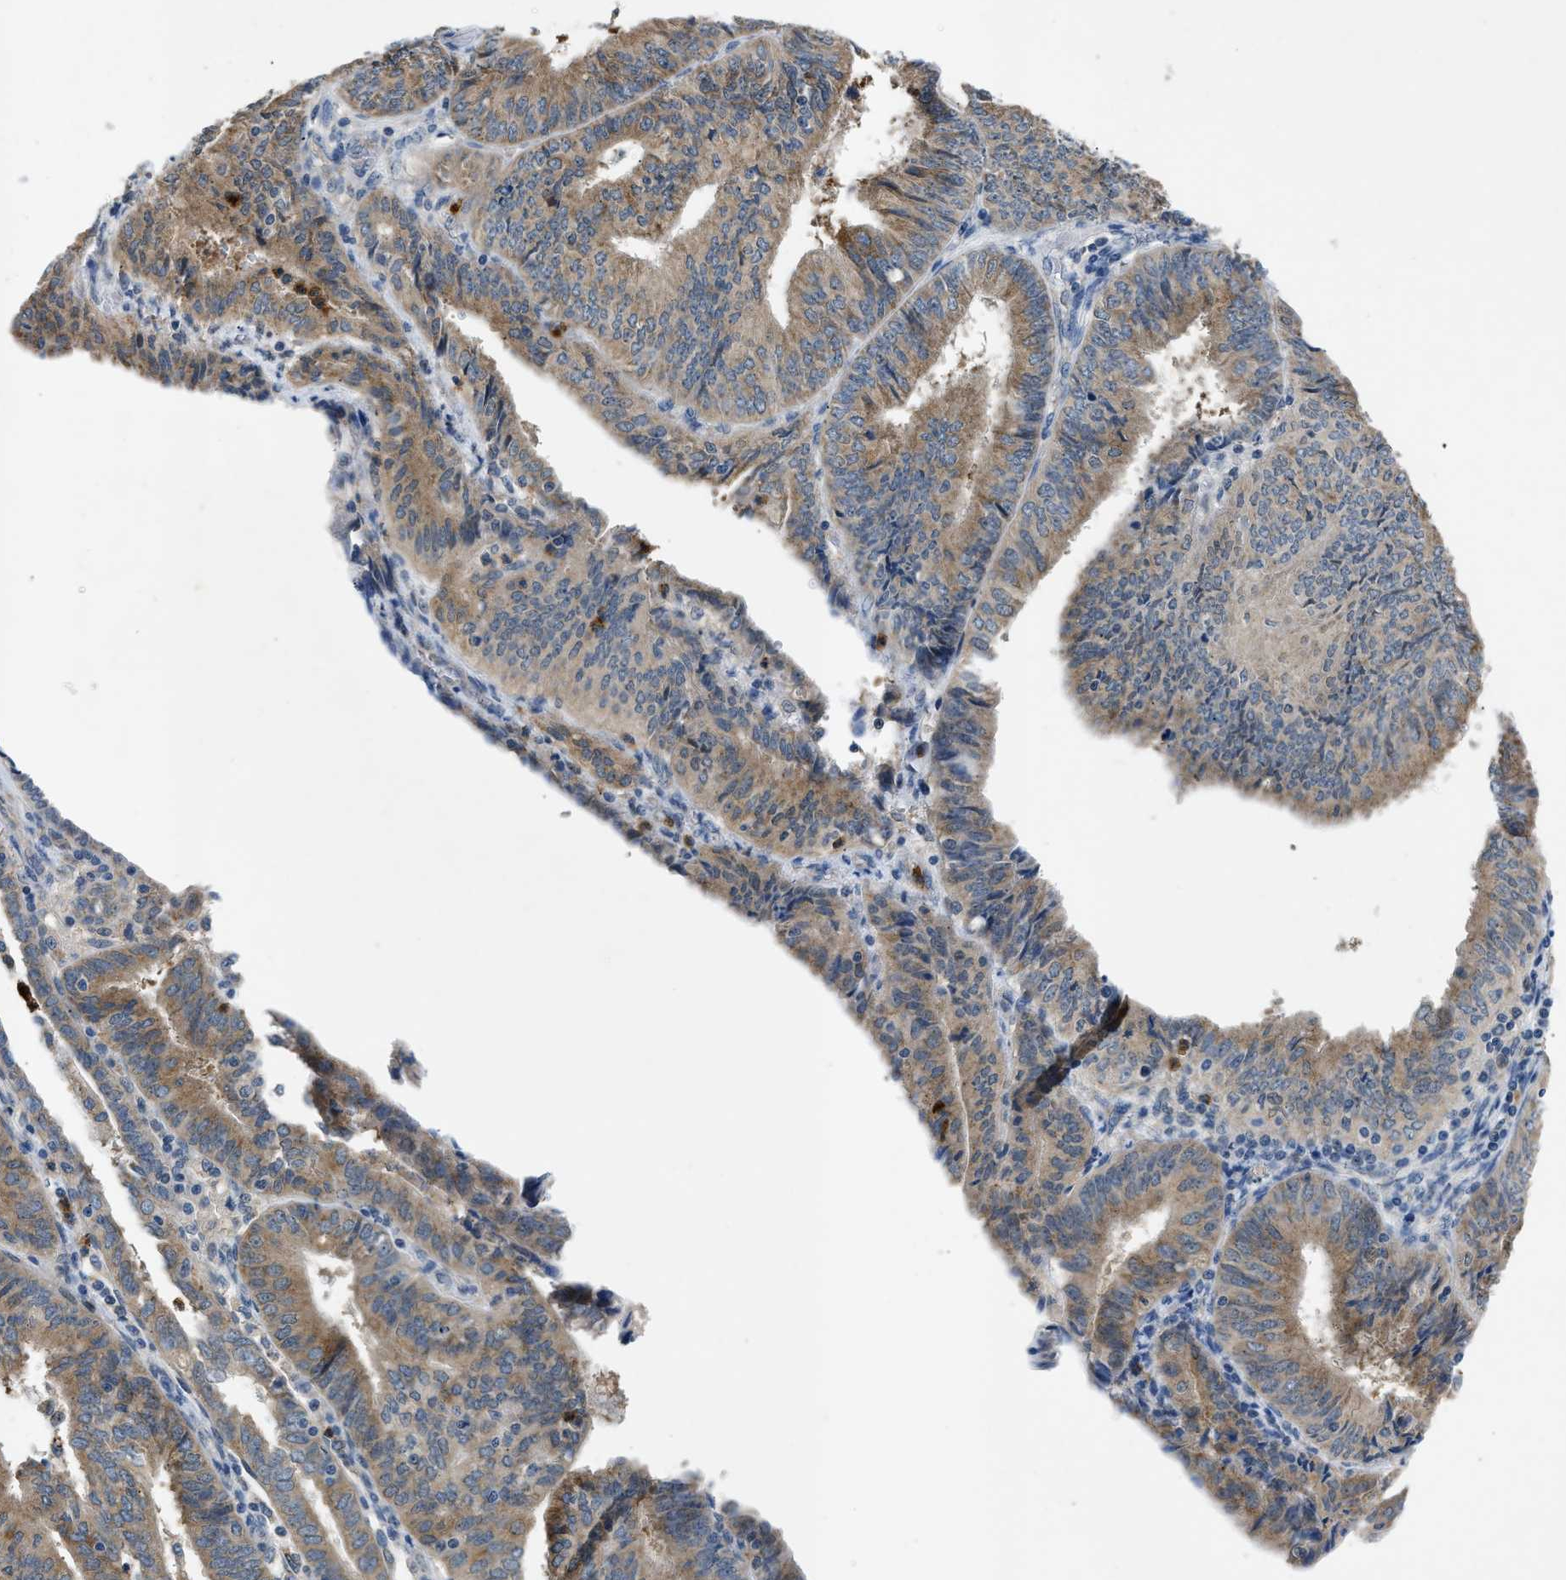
{"staining": {"intensity": "moderate", "quantity": ">75%", "location": "cytoplasmic/membranous"}, "tissue": "endometrial cancer", "cell_type": "Tumor cells", "image_type": "cancer", "snomed": [{"axis": "morphology", "description": "Adenocarcinoma, NOS"}, {"axis": "topography", "description": "Endometrium"}], "caption": "Immunohistochemistry (DAB) staining of endometrial cancer (adenocarcinoma) reveals moderate cytoplasmic/membranous protein staining in about >75% of tumor cells.", "gene": "TOMM34", "patient": {"sex": "female", "age": 58}}